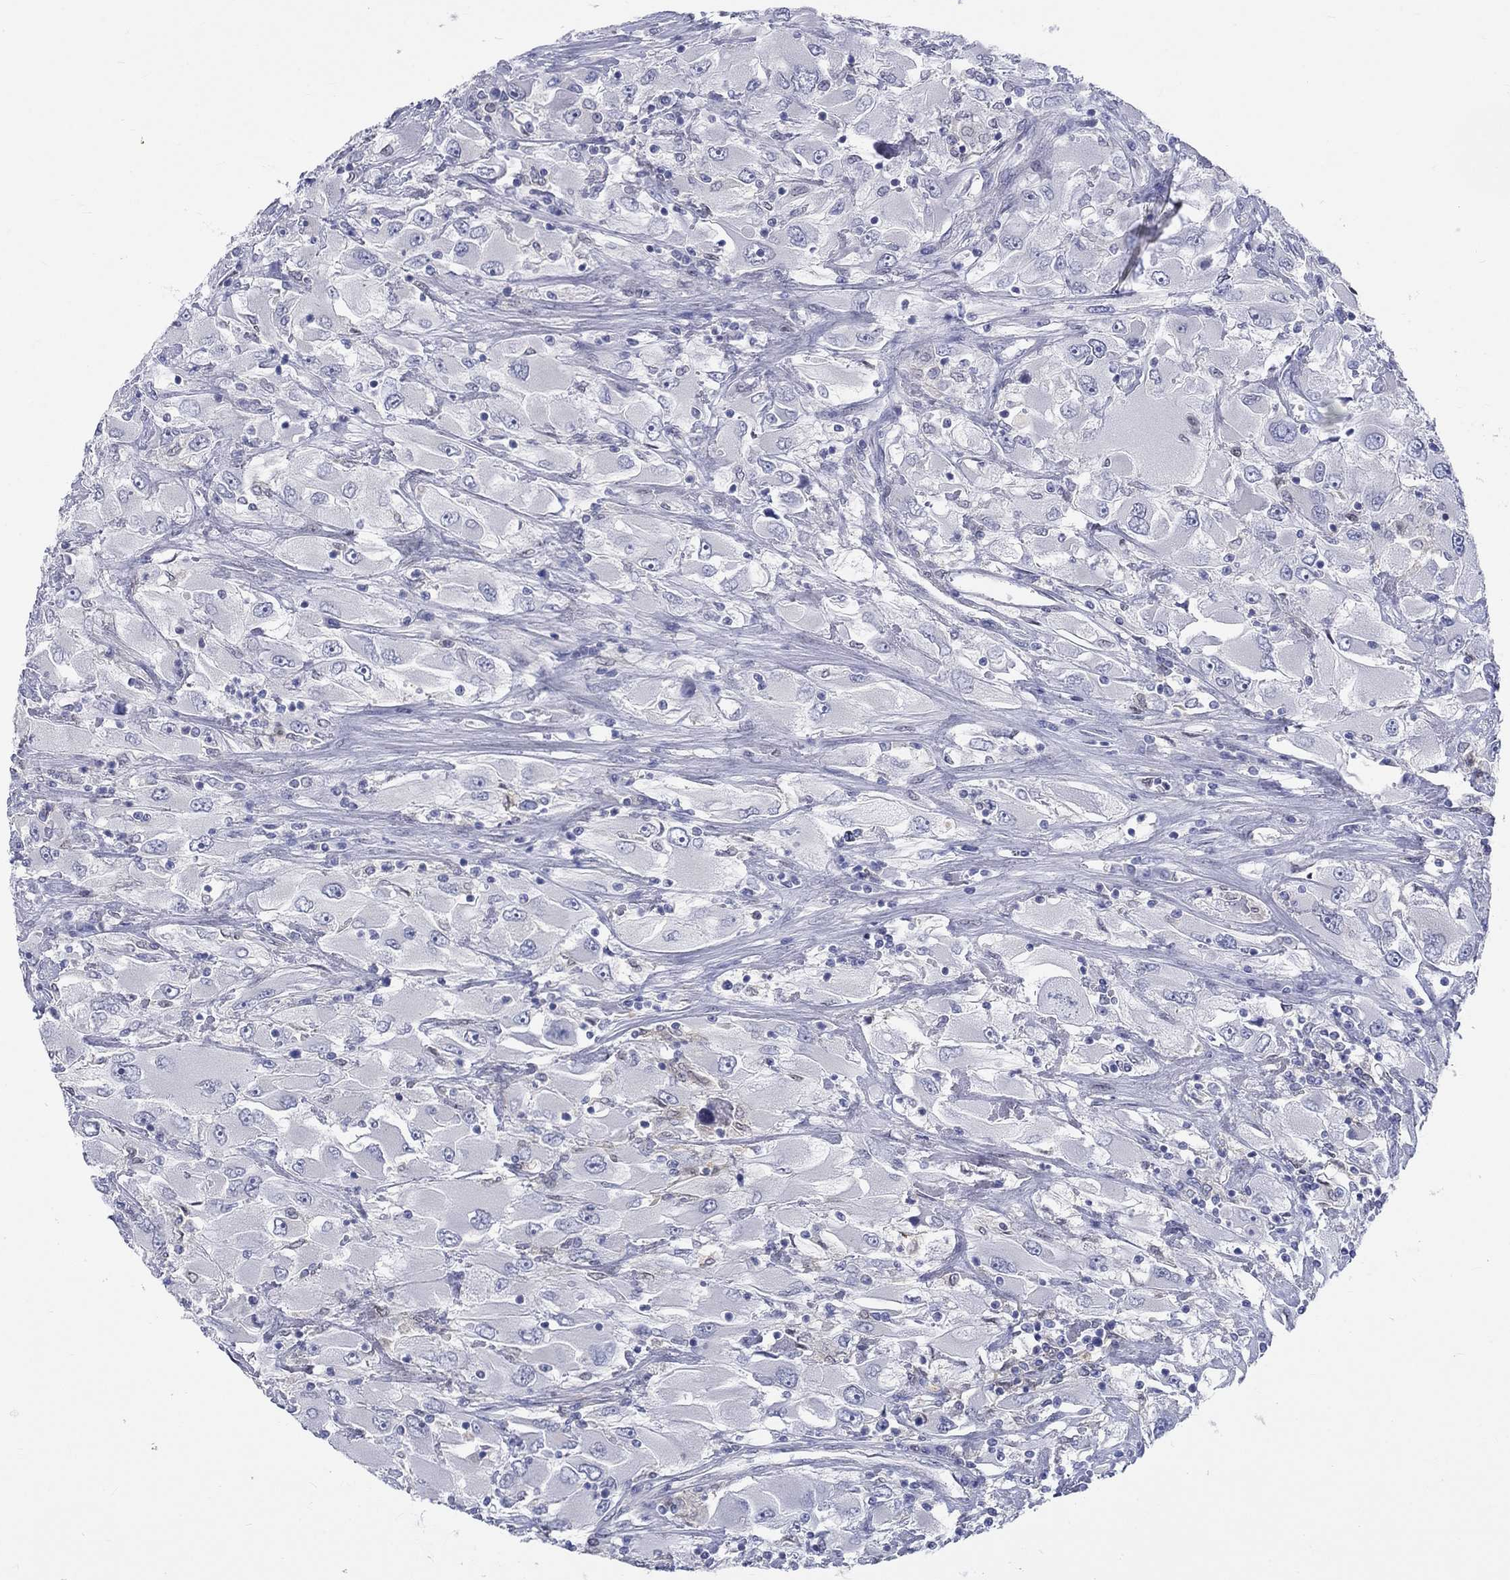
{"staining": {"intensity": "negative", "quantity": "none", "location": "none"}, "tissue": "renal cancer", "cell_type": "Tumor cells", "image_type": "cancer", "snomed": [{"axis": "morphology", "description": "Adenocarcinoma, NOS"}, {"axis": "topography", "description": "Kidney"}], "caption": "DAB immunohistochemical staining of human renal cancer (adenocarcinoma) displays no significant staining in tumor cells.", "gene": "EGFLAM", "patient": {"sex": "female", "age": 52}}